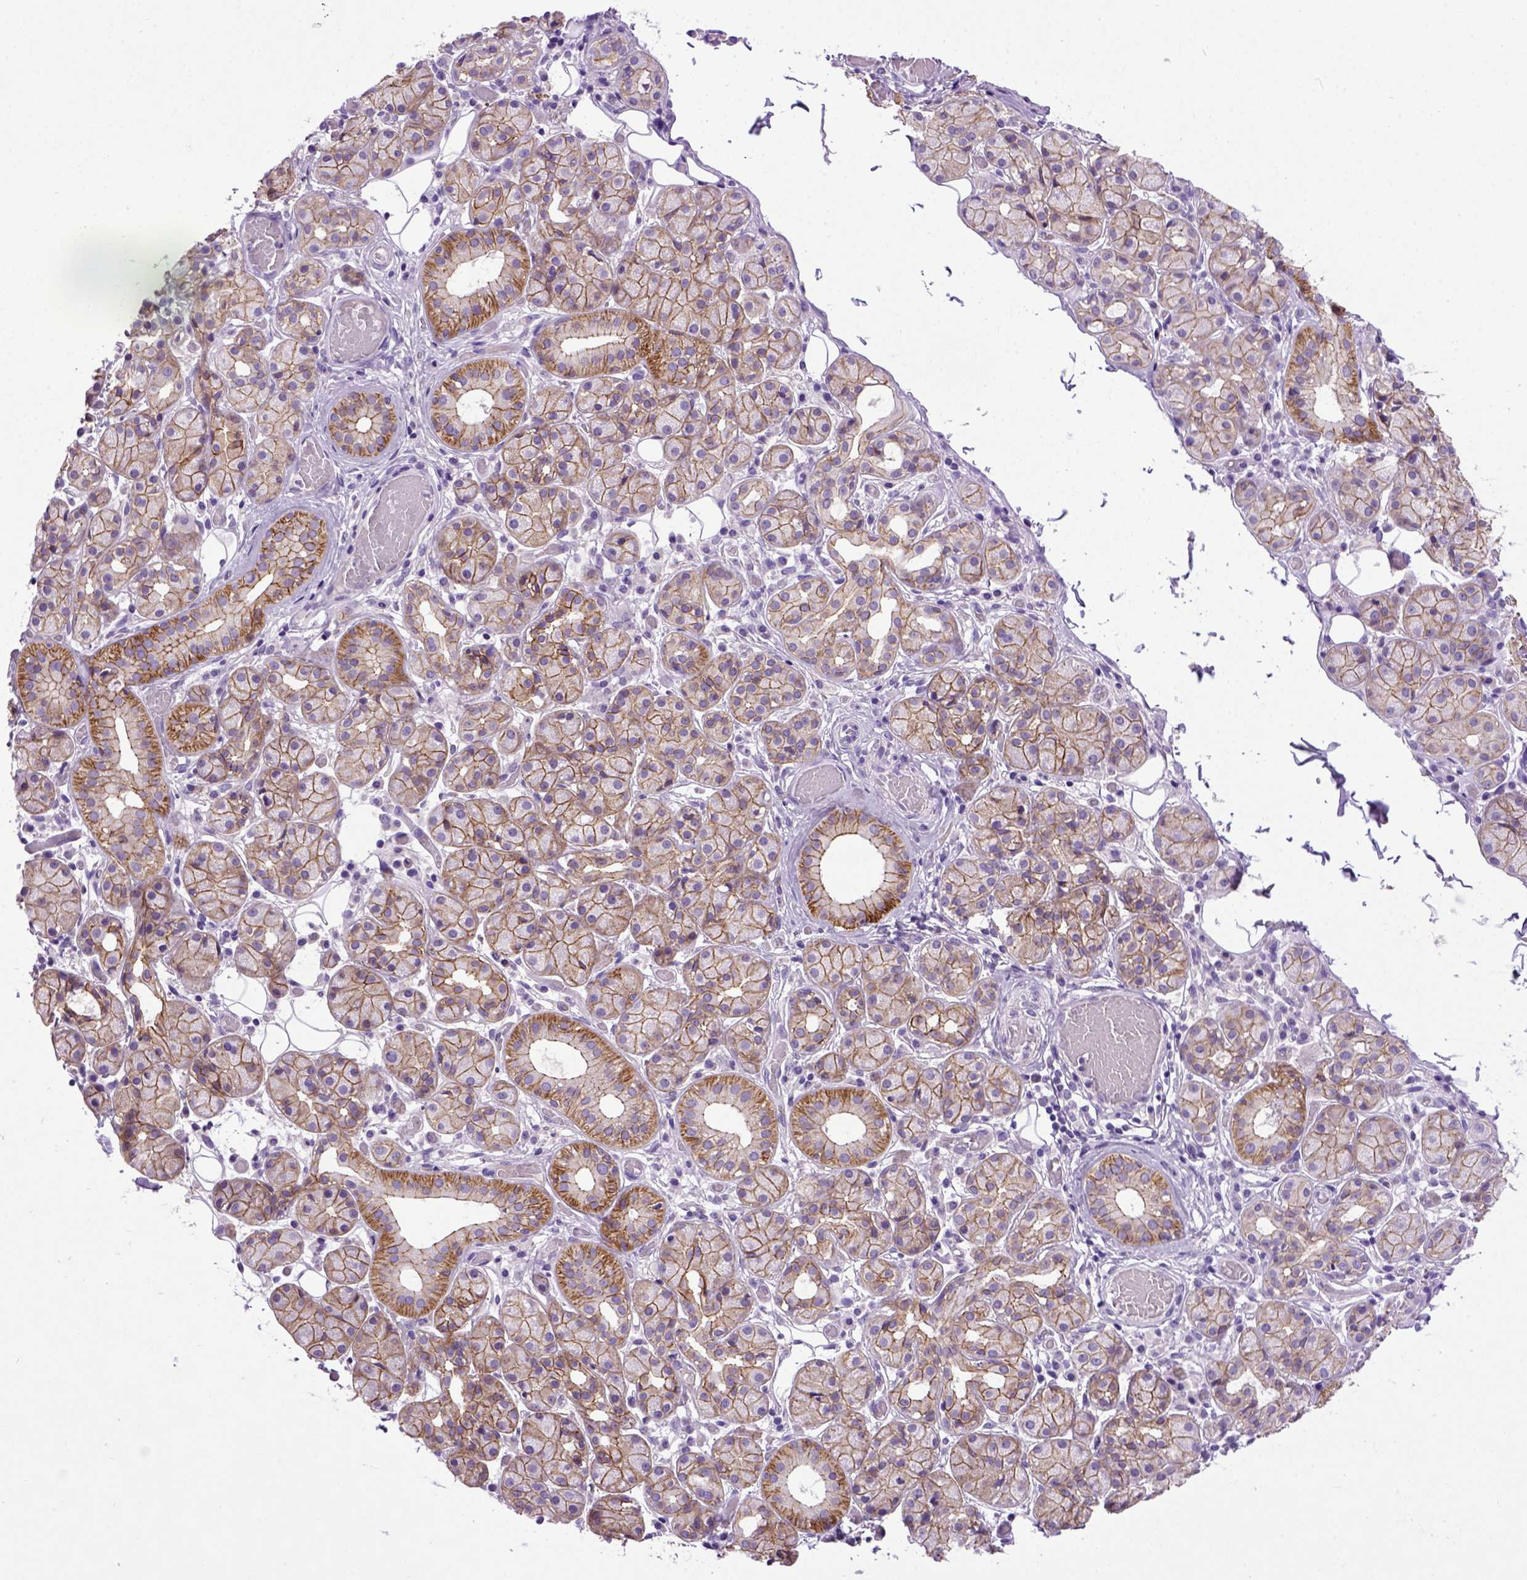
{"staining": {"intensity": "moderate", "quantity": "25%-75%", "location": "cytoplasmic/membranous"}, "tissue": "salivary gland", "cell_type": "Glandular cells", "image_type": "normal", "snomed": [{"axis": "morphology", "description": "Normal tissue, NOS"}, {"axis": "topography", "description": "Salivary gland"}, {"axis": "topography", "description": "Peripheral nerve tissue"}], "caption": "This photomicrograph displays immunohistochemistry (IHC) staining of unremarkable human salivary gland, with medium moderate cytoplasmic/membranous expression in approximately 25%-75% of glandular cells.", "gene": "CDH1", "patient": {"sex": "male", "age": 71}}